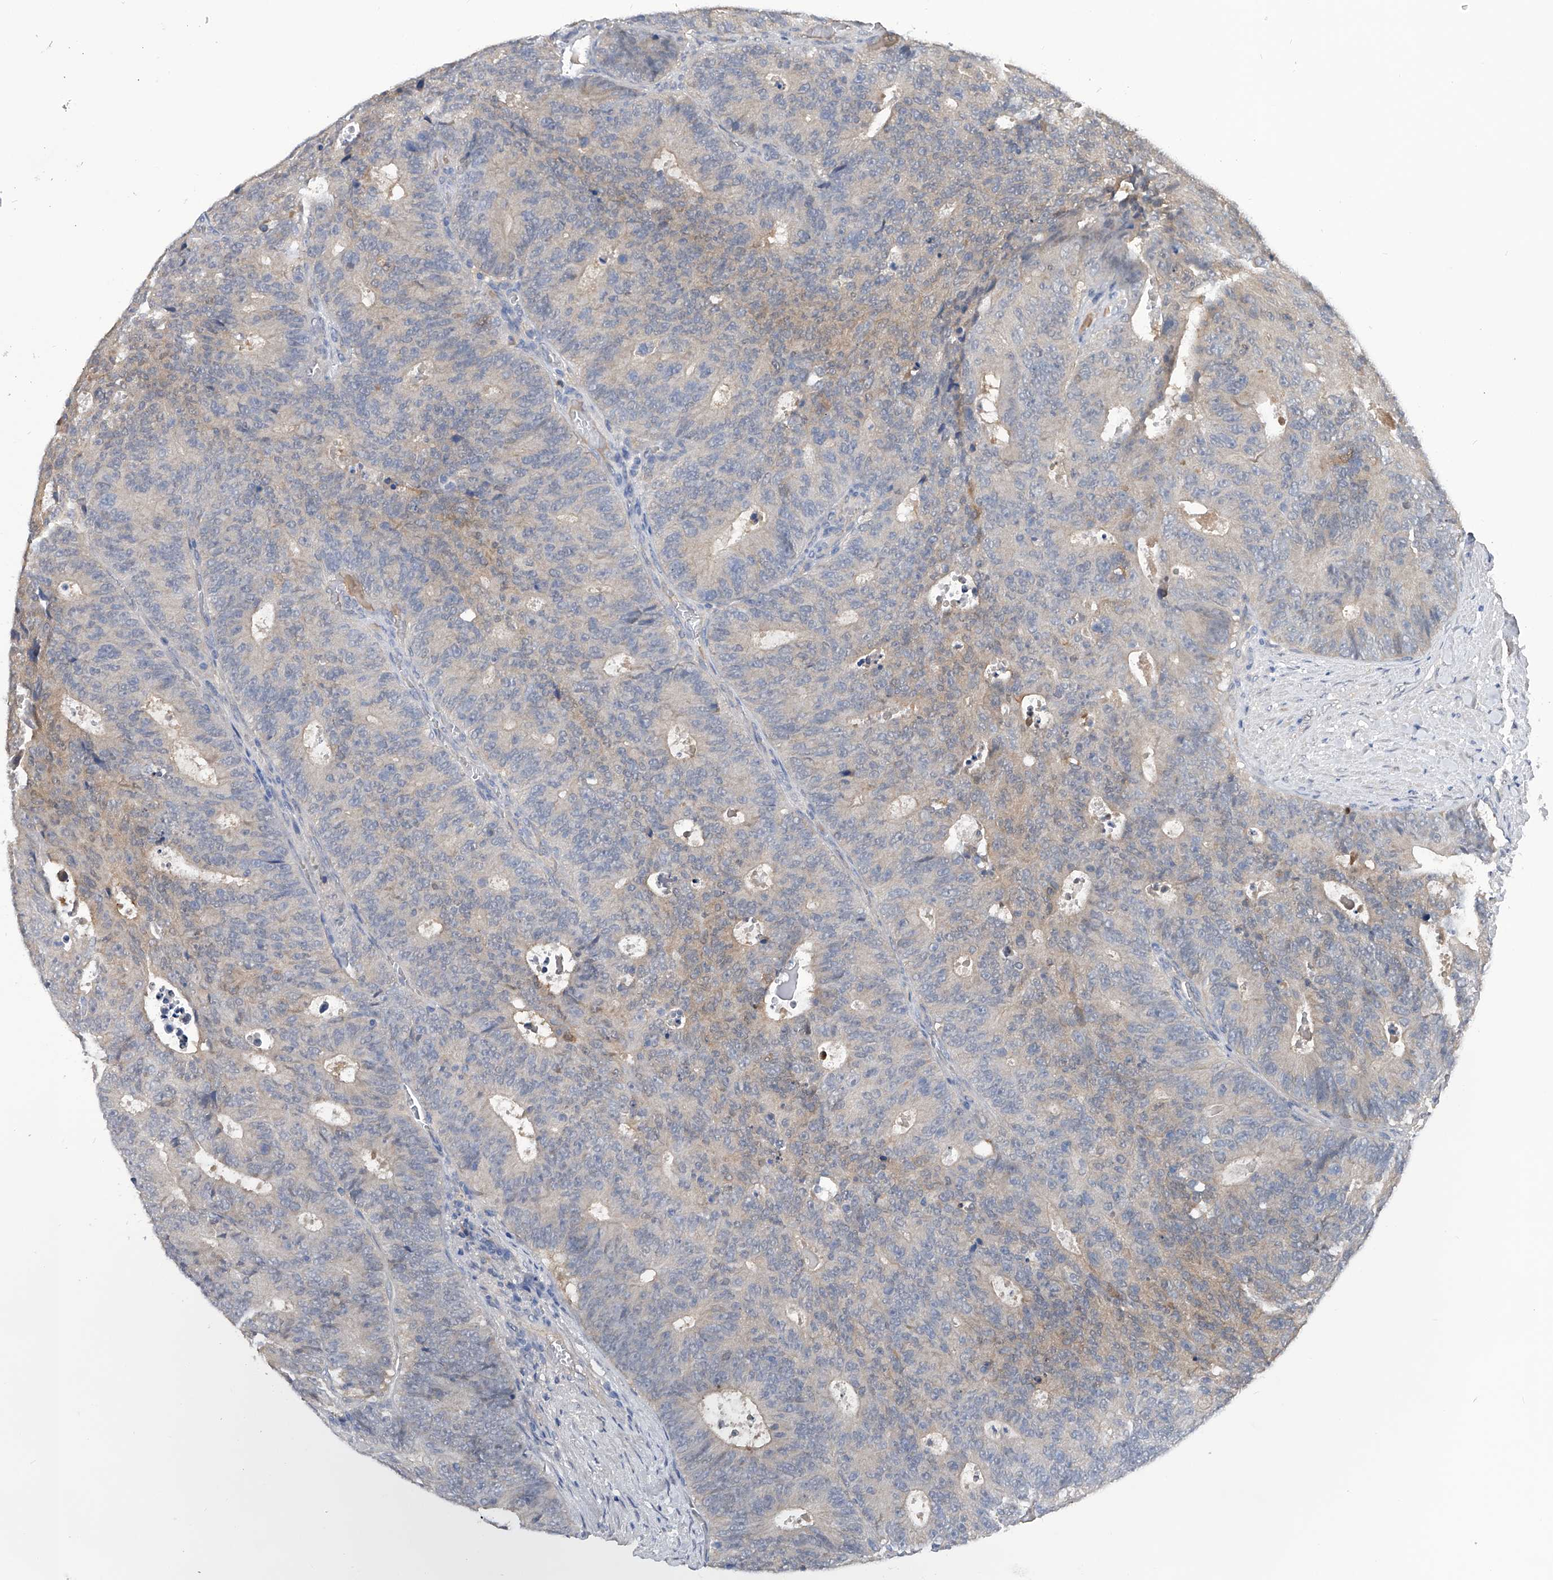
{"staining": {"intensity": "weak", "quantity": "<25%", "location": "cytoplasmic/membranous"}, "tissue": "colorectal cancer", "cell_type": "Tumor cells", "image_type": "cancer", "snomed": [{"axis": "morphology", "description": "Adenocarcinoma, NOS"}, {"axis": "topography", "description": "Colon"}], "caption": "An IHC histopathology image of adenocarcinoma (colorectal) is shown. There is no staining in tumor cells of adenocarcinoma (colorectal).", "gene": "PGM3", "patient": {"sex": "male", "age": 87}}